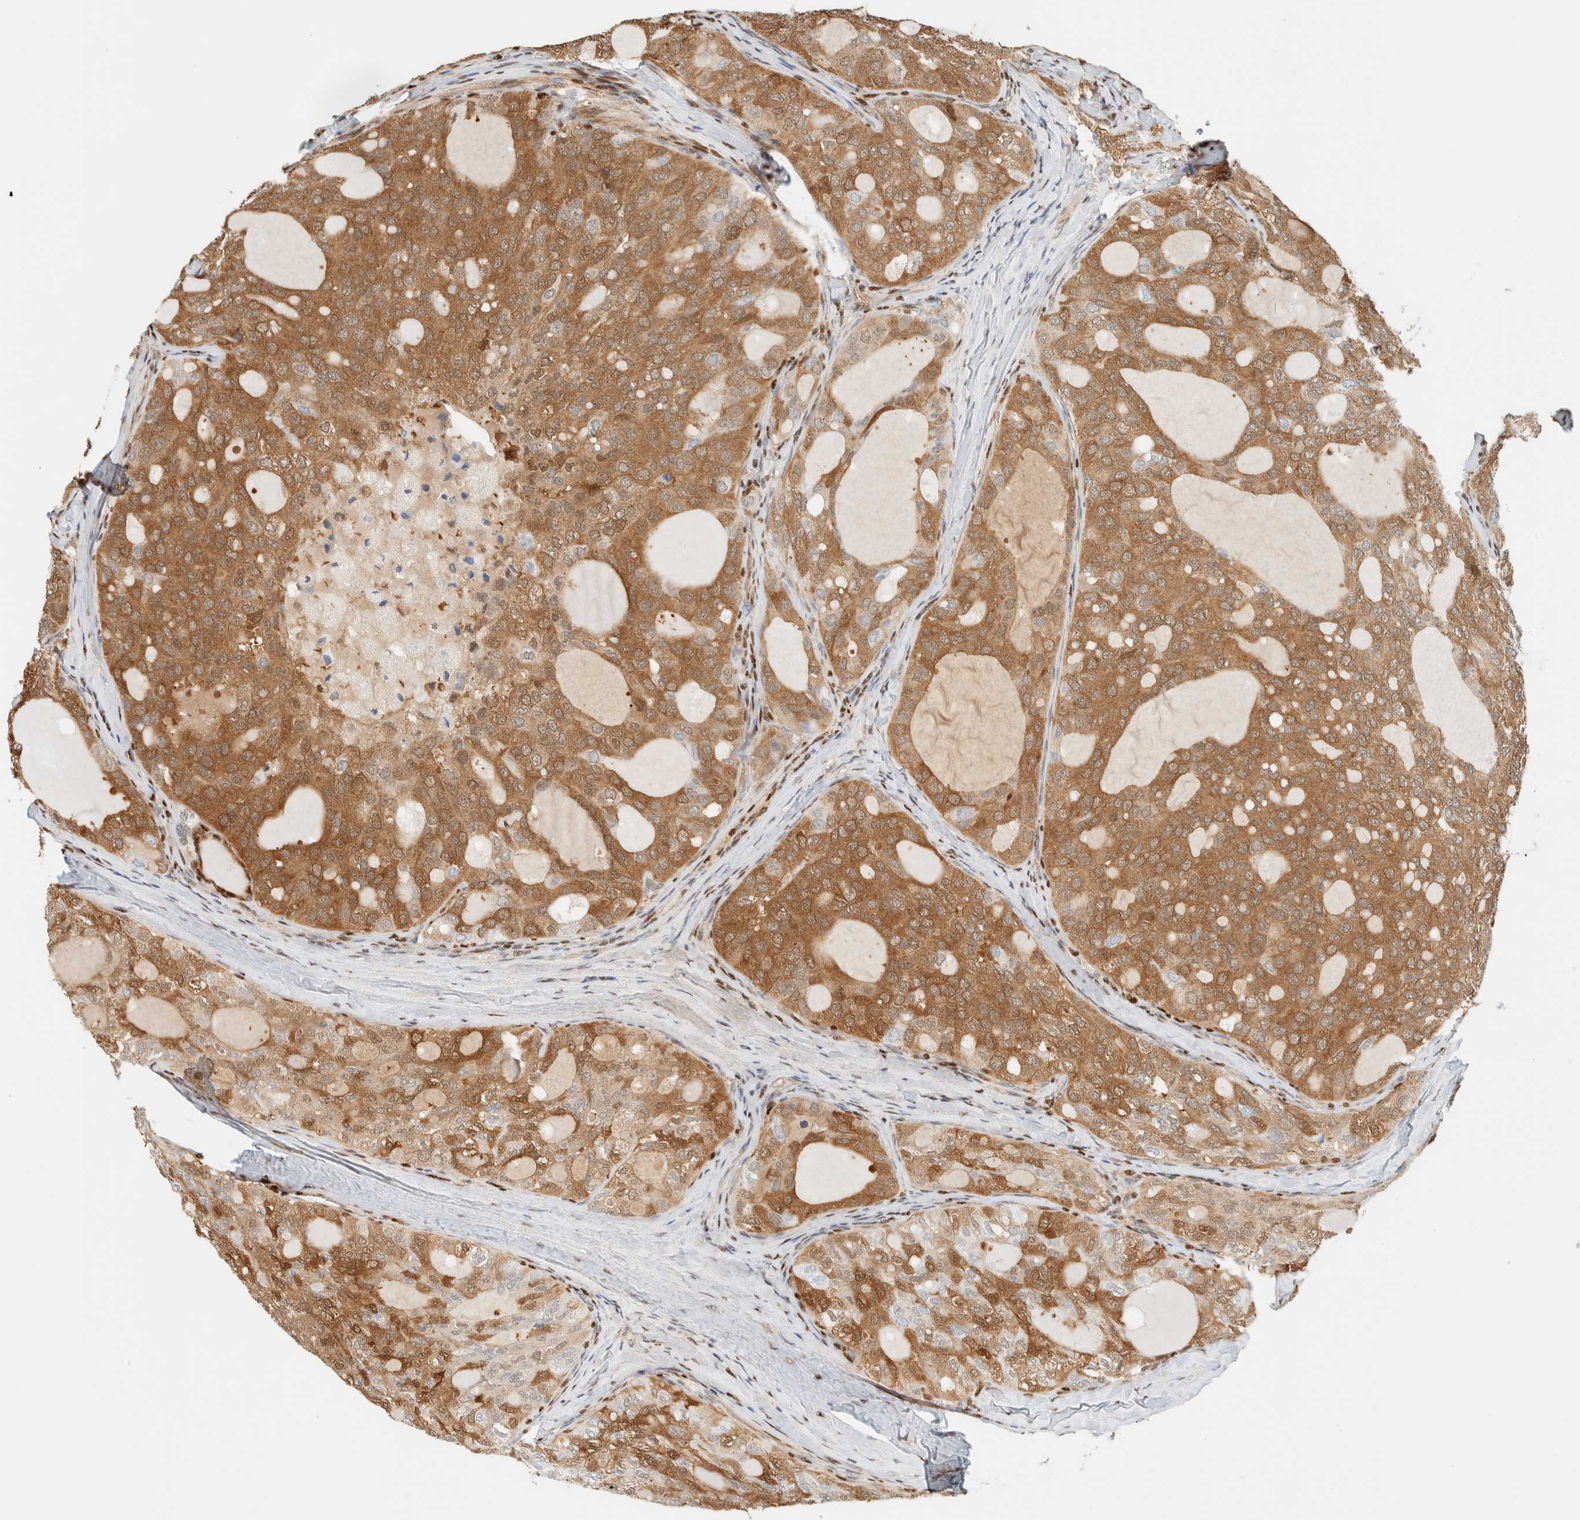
{"staining": {"intensity": "moderate", "quantity": ">75%", "location": "cytoplasmic/membranous,nuclear"}, "tissue": "thyroid cancer", "cell_type": "Tumor cells", "image_type": "cancer", "snomed": [{"axis": "morphology", "description": "Follicular adenoma carcinoma, NOS"}, {"axis": "topography", "description": "Thyroid gland"}], "caption": "This image shows IHC staining of human thyroid follicular adenoma carcinoma, with medium moderate cytoplasmic/membranous and nuclear expression in about >75% of tumor cells.", "gene": "ZBTB37", "patient": {"sex": "male", "age": 75}}